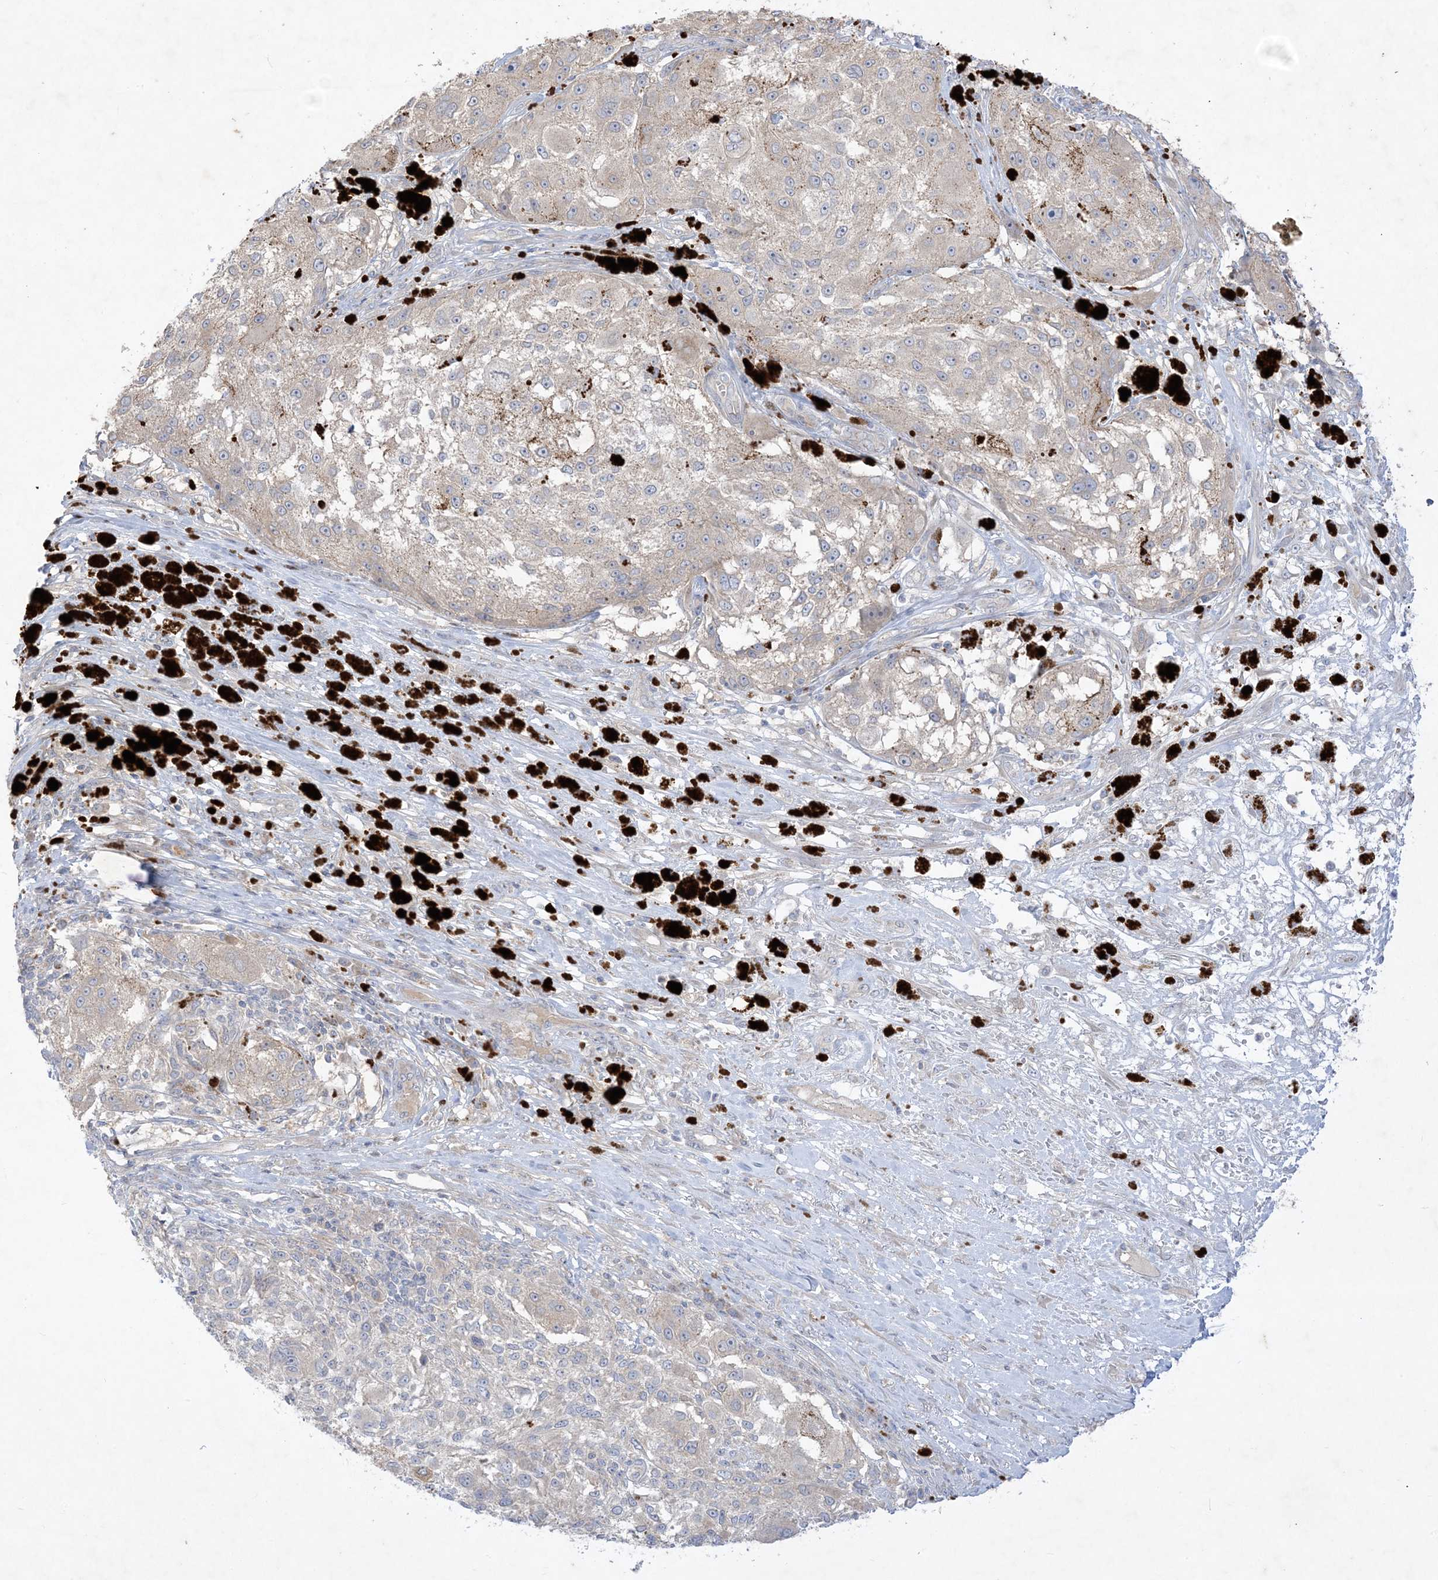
{"staining": {"intensity": "weak", "quantity": "<25%", "location": "cytoplasmic/membranous"}, "tissue": "melanoma", "cell_type": "Tumor cells", "image_type": "cancer", "snomed": [{"axis": "morphology", "description": "Necrosis, NOS"}, {"axis": "morphology", "description": "Malignant melanoma, NOS"}, {"axis": "topography", "description": "Skin"}], "caption": "IHC of human malignant melanoma shows no staining in tumor cells.", "gene": "PLEKHA3", "patient": {"sex": "female", "age": 87}}